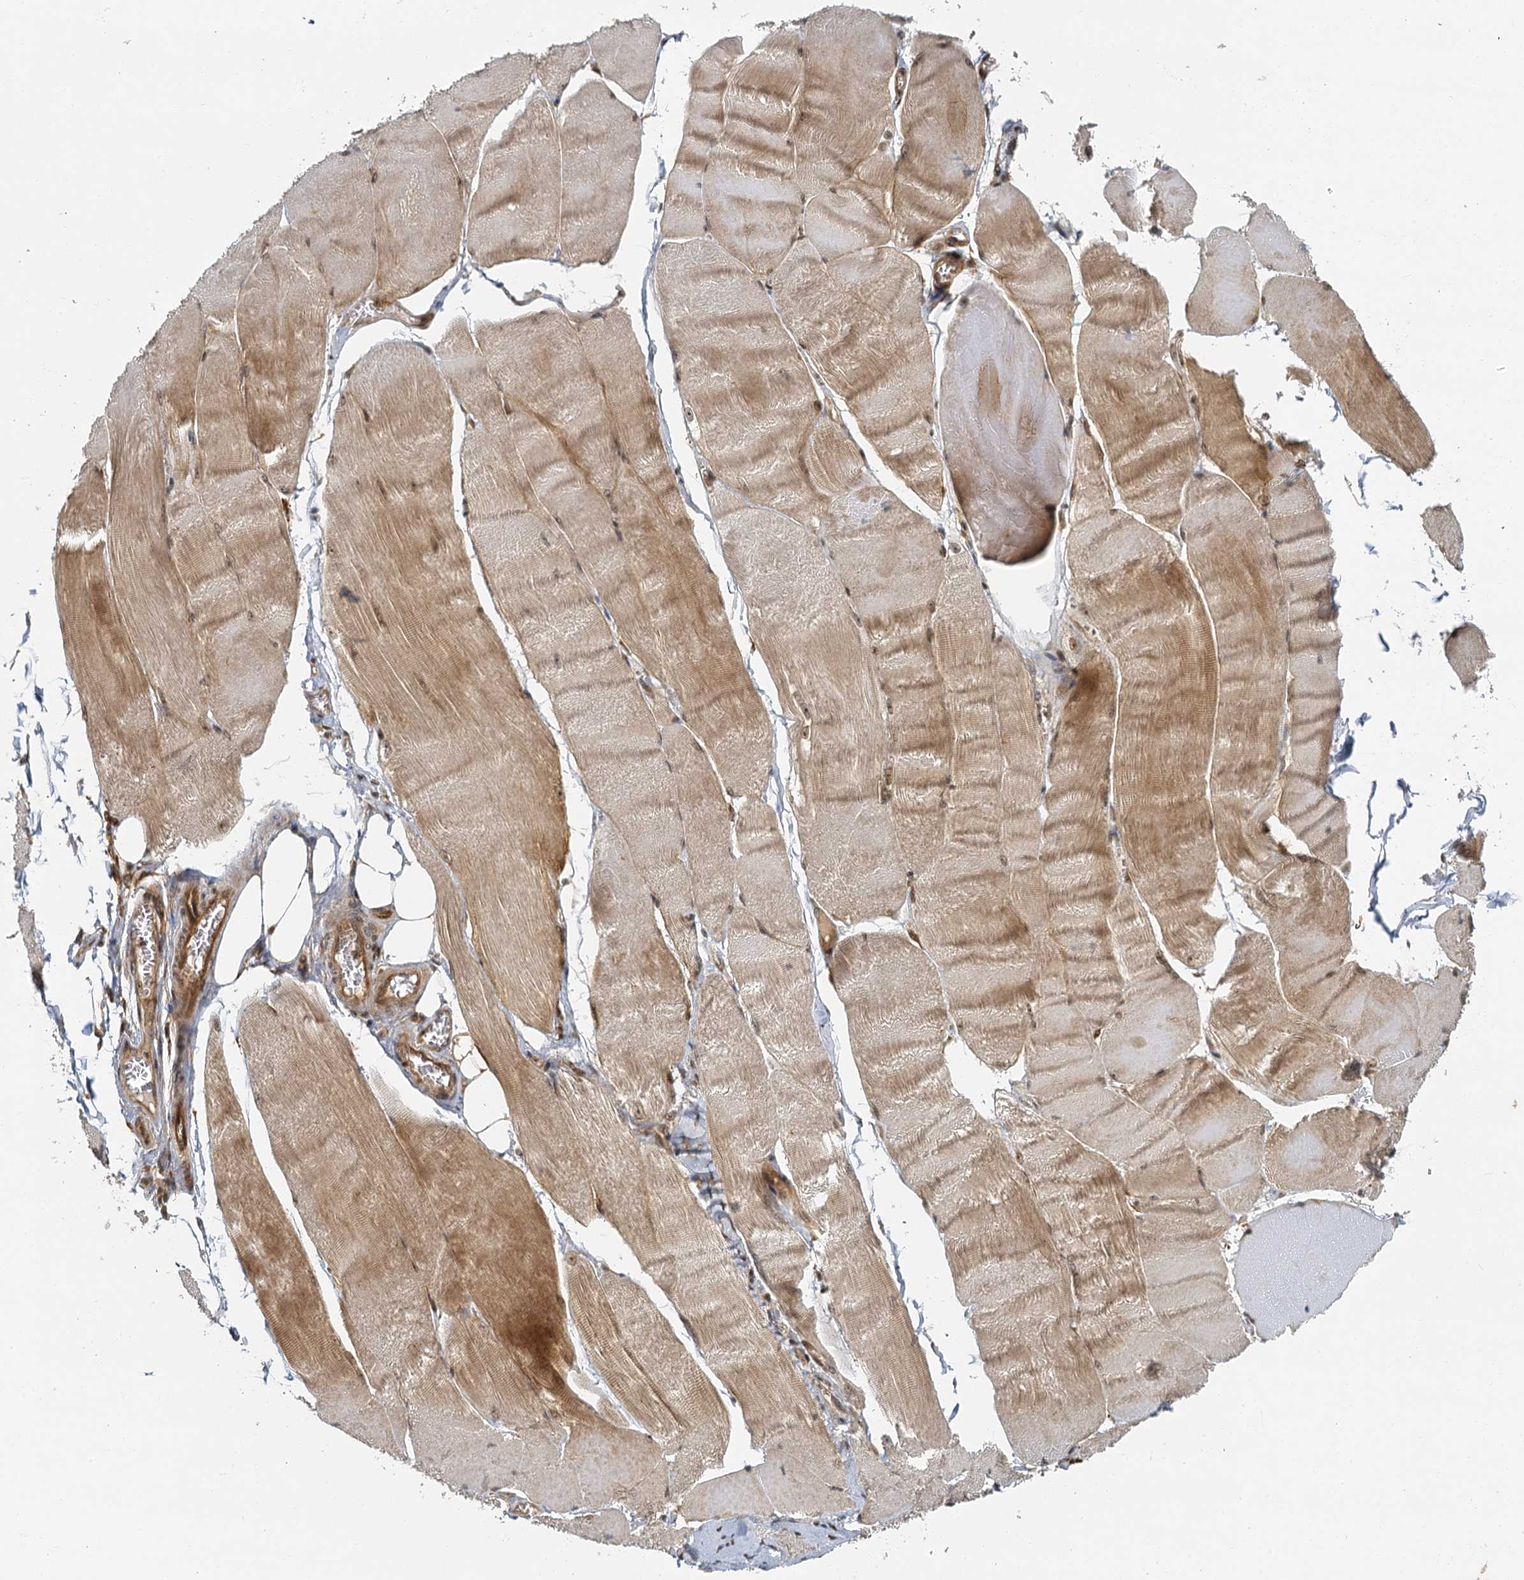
{"staining": {"intensity": "moderate", "quantity": ">75%", "location": "cytoplasmic/membranous,nuclear"}, "tissue": "skeletal muscle", "cell_type": "Myocytes", "image_type": "normal", "snomed": [{"axis": "morphology", "description": "Normal tissue, NOS"}, {"axis": "morphology", "description": "Basal cell carcinoma"}, {"axis": "topography", "description": "Skeletal muscle"}], "caption": "This micrograph reveals IHC staining of normal skeletal muscle, with medium moderate cytoplasmic/membranous,nuclear staining in approximately >75% of myocytes.", "gene": "ZNF549", "patient": {"sex": "female", "age": 64}}